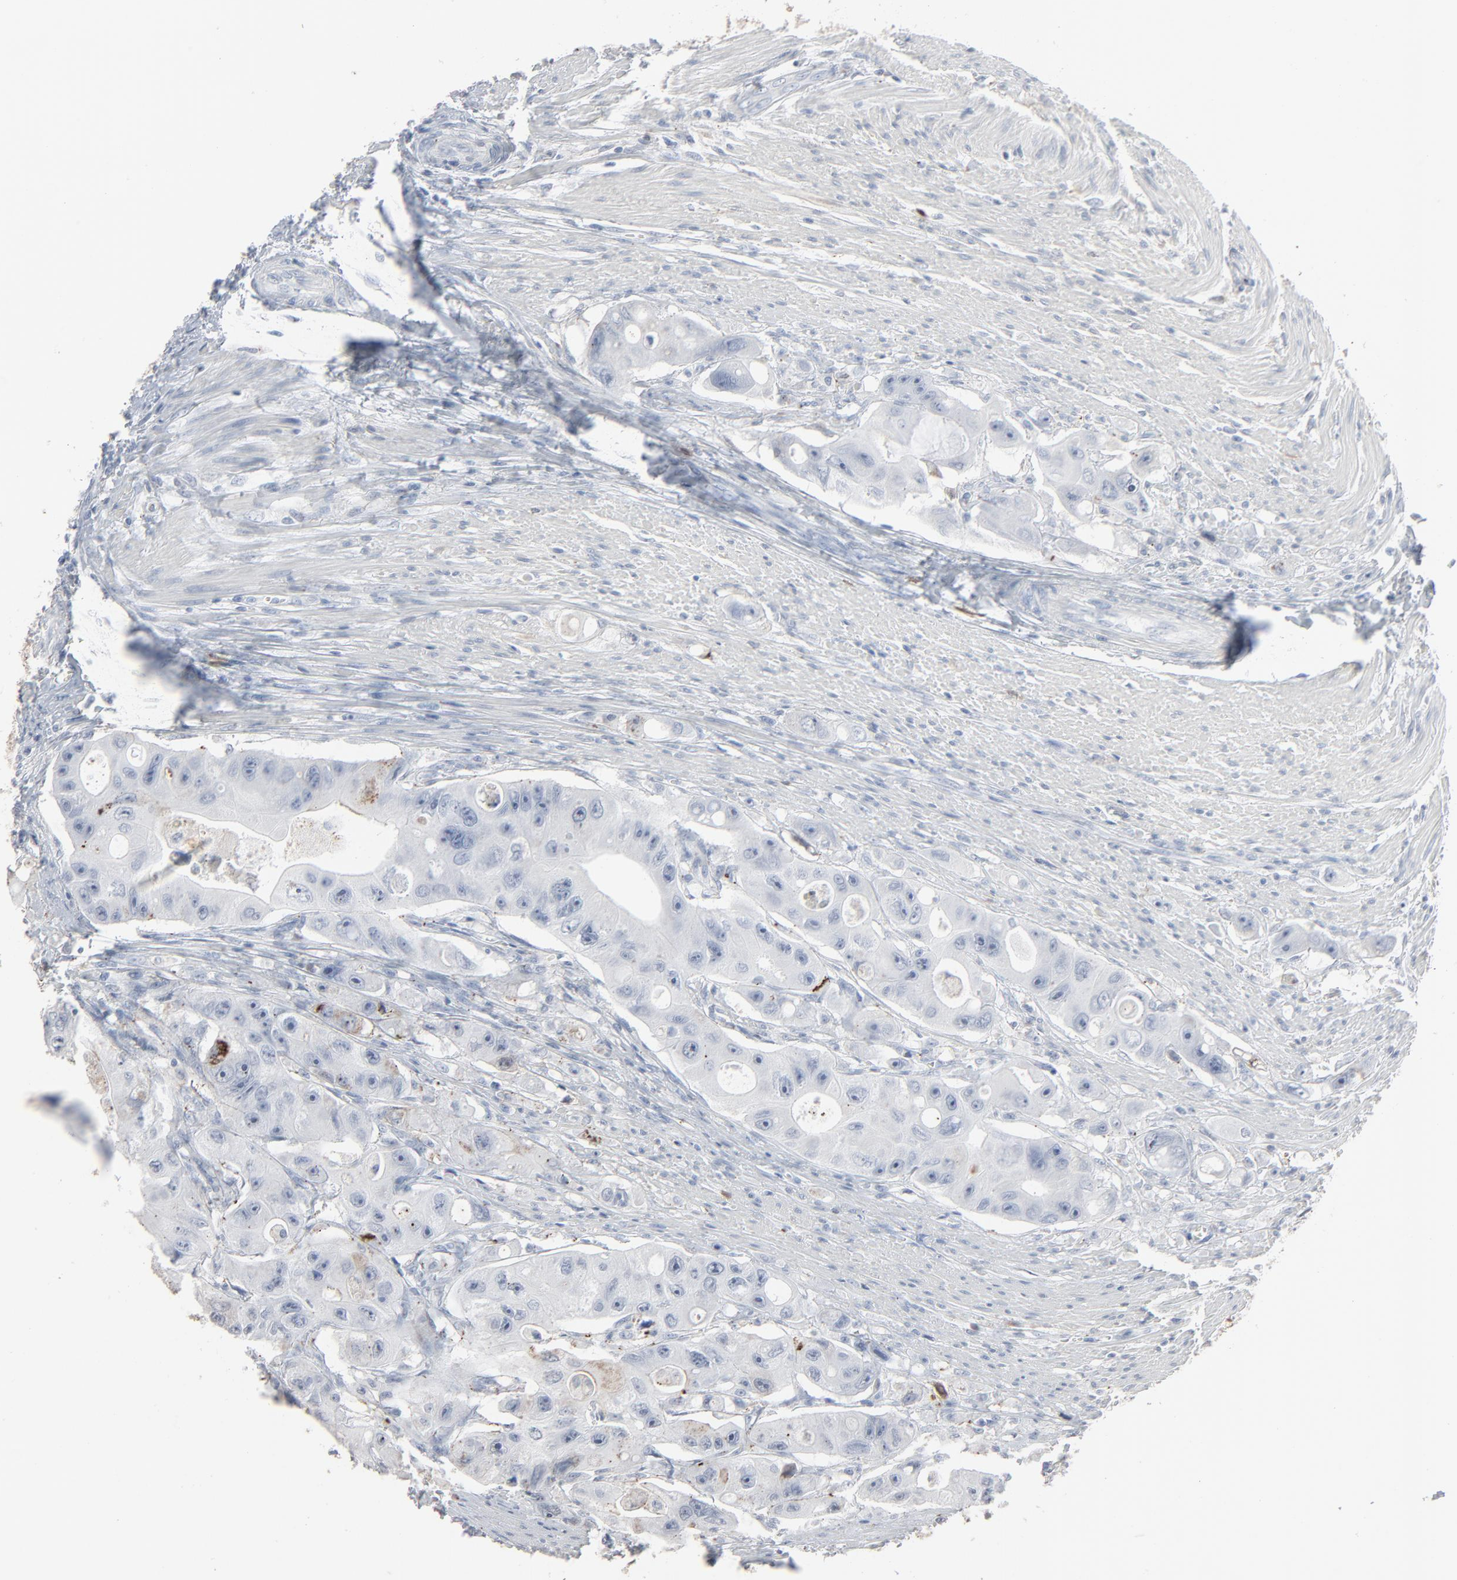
{"staining": {"intensity": "moderate", "quantity": "25%-75%", "location": "cytoplasmic/membranous"}, "tissue": "colorectal cancer", "cell_type": "Tumor cells", "image_type": "cancer", "snomed": [{"axis": "morphology", "description": "Adenocarcinoma, NOS"}, {"axis": "topography", "description": "Colon"}], "caption": "The micrograph reveals a brown stain indicating the presence of a protein in the cytoplasmic/membranous of tumor cells in adenocarcinoma (colorectal). The protein of interest is shown in brown color, while the nuclei are stained blue.", "gene": "PHGDH", "patient": {"sex": "female", "age": 46}}